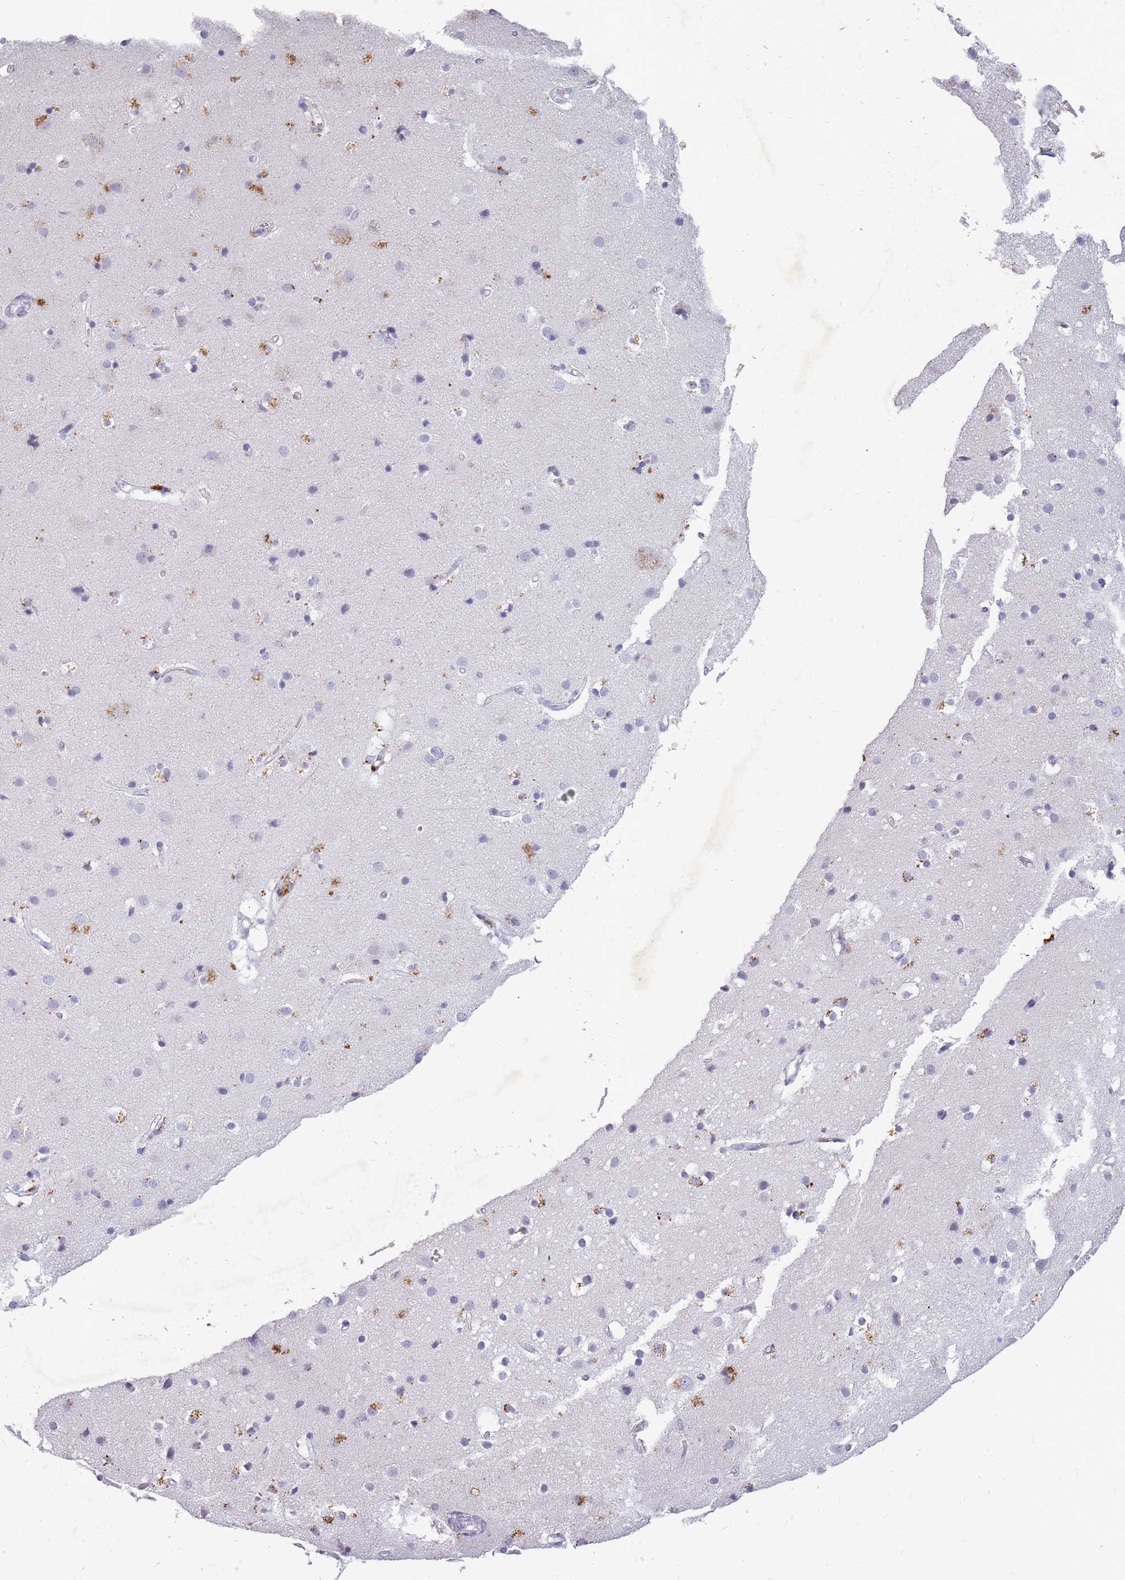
{"staining": {"intensity": "negative", "quantity": "none", "location": "none"}, "tissue": "cerebral cortex", "cell_type": "Endothelial cells", "image_type": "normal", "snomed": [{"axis": "morphology", "description": "Normal tissue, NOS"}, {"axis": "topography", "description": "Cerebral cortex"}], "caption": "Immunohistochemistry (IHC) histopathology image of benign cerebral cortex: cerebral cortex stained with DAB shows no significant protein expression in endothelial cells.", "gene": "NEK6", "patient": {"sex": "male", "age": 54}}